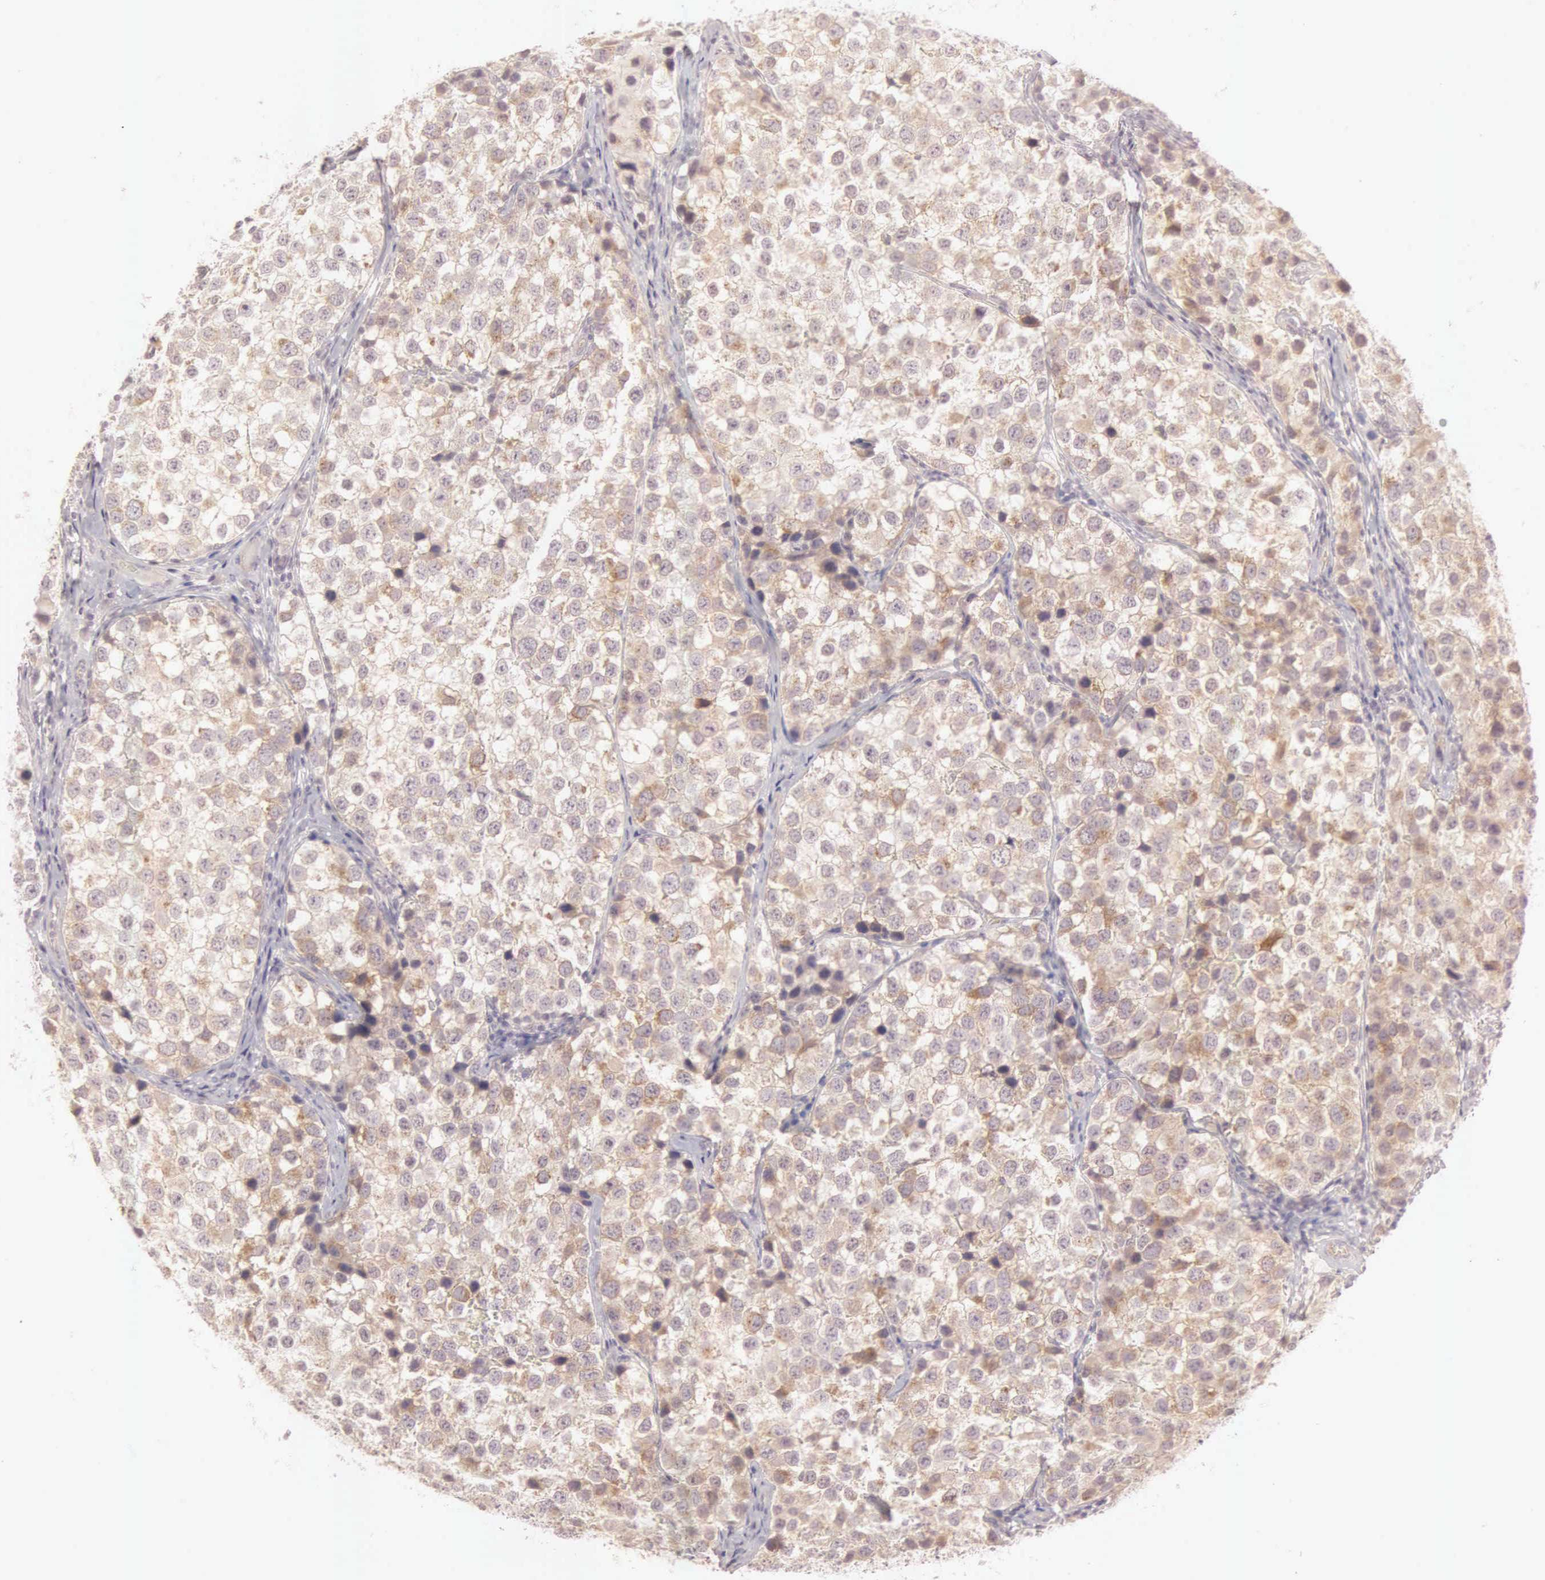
{"staining": {"intensity": "moderate", "quantity": ">75%", "location": "cytoplasmic/membranous"}, "tissue": "testis cancer", "cell_type": "Tumor cells", "image_type": "cancer", "snomed": [{"axis": "morphology", "description": "Seminoma, NOS"}, {"axis": "topography", "description": "Testis"}], "caption": "Testis cancer (seminoma) was stained to show a protein in brown. There is medium levels of moderate cytoplasmic/membranous expression in about >75% of tumor cells. (DAB (3,3'-diaminobenzidine) IHC with brightfield microscopy, high magnification).", "gene": "CEP170B", "patient": {"sex": "male", "age": 39}}